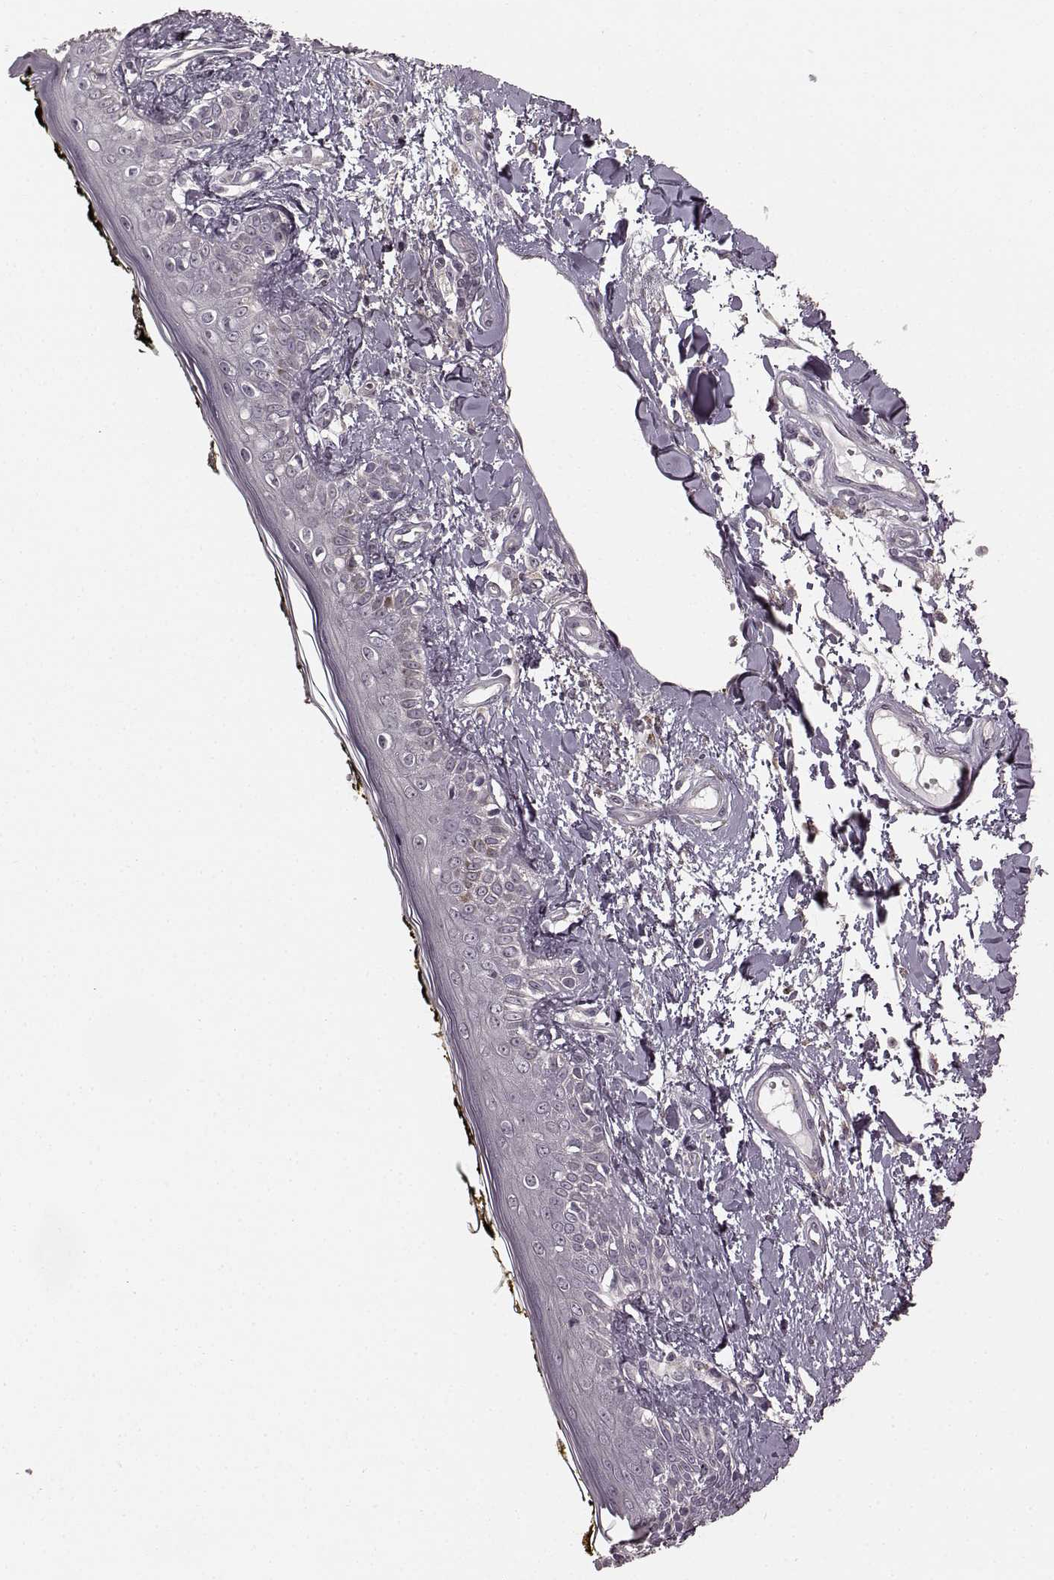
{"staining": {"intensity": "negative", "quantity": "none", "location": "none"}, "tissue": "skin", "cell_type": "Fibroblasts", "image_type": "normal", "snomed": [{"axis": "morphology", "description": "Normal tissue, NOS"}, {"axis": "topography", "description": "Skin"}], "caption": "This is an immunohistochemistry (IHC) micrograph of normal skin. There is no staining in fibroblasts.", "gene": "RIT2", "patient": {"sex": "male", "age": 76}}